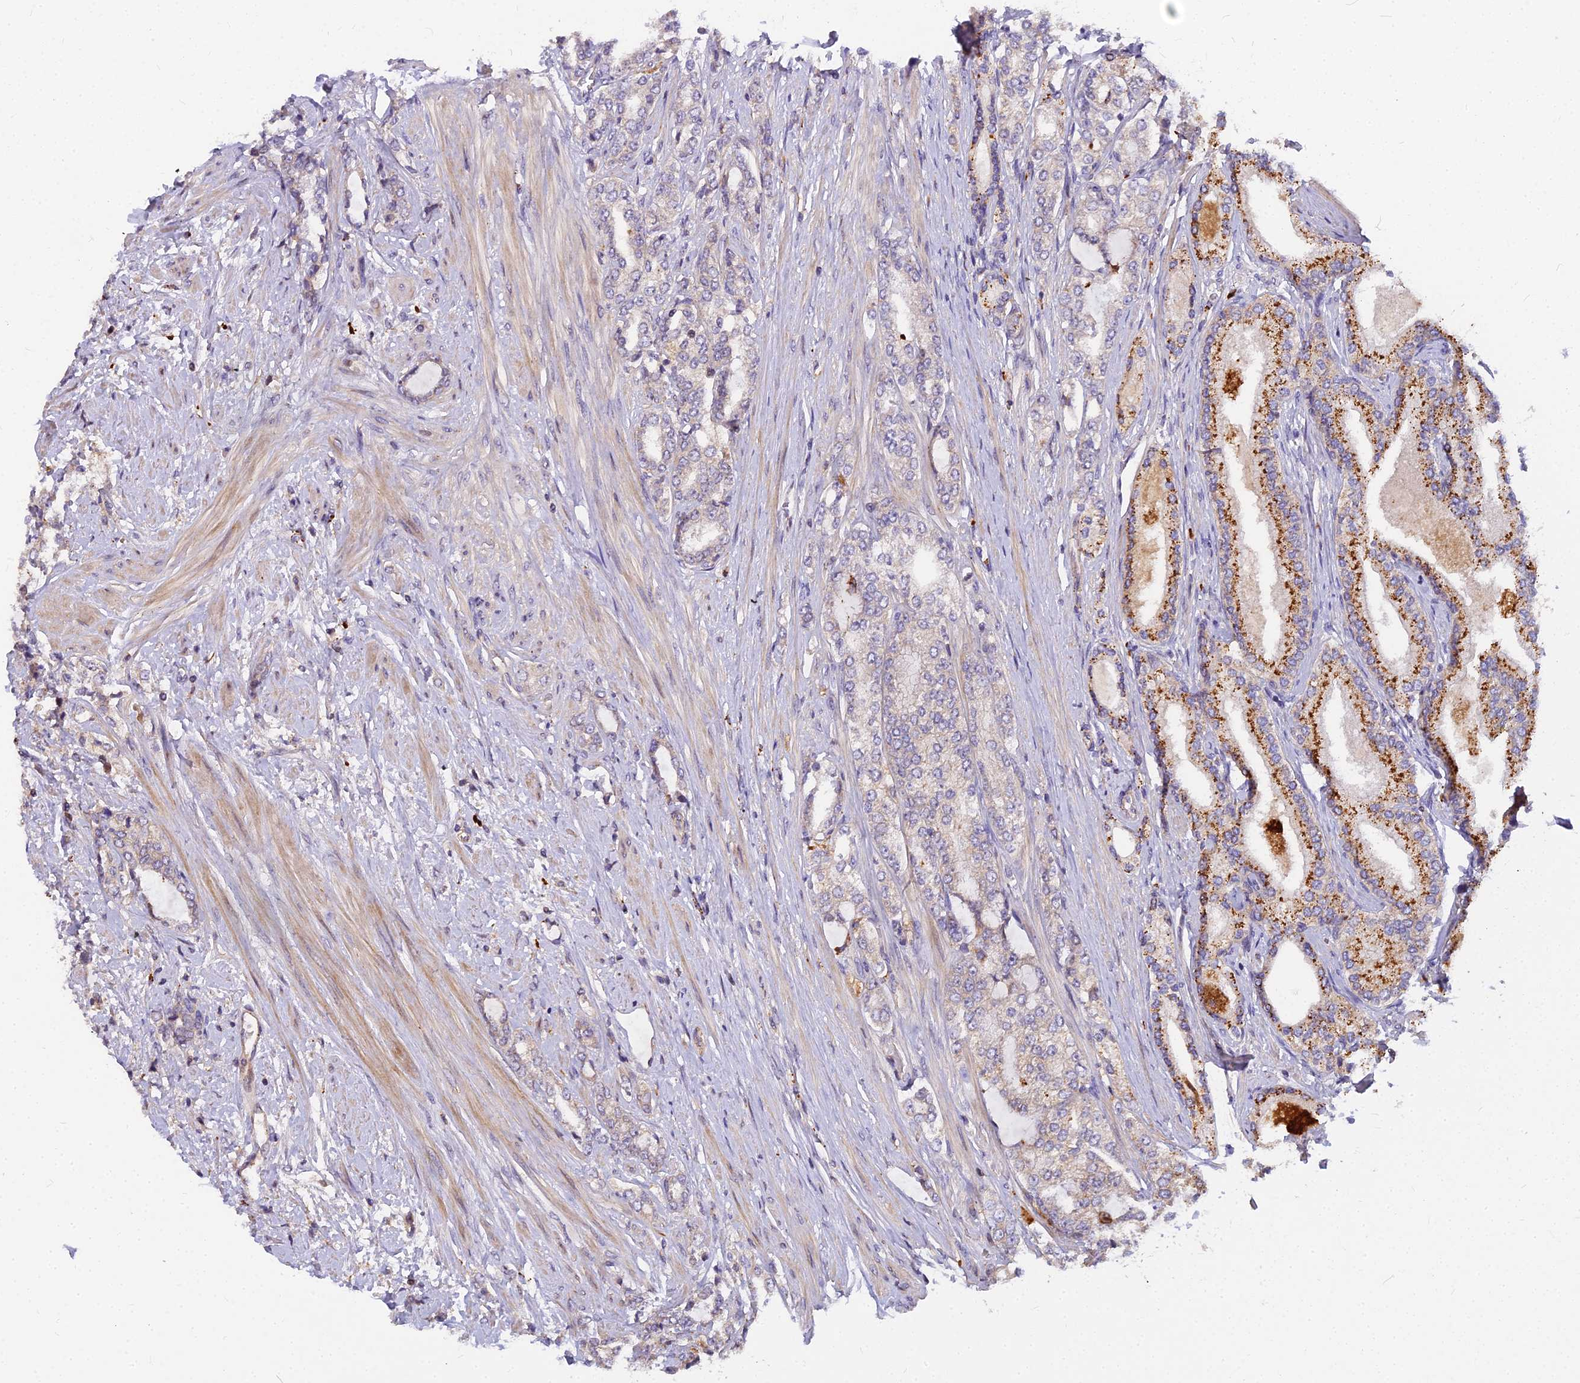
{"staining": {"intensity": "strong", "quantity": "<25%", "location": "cytoplasmic/membranous"}, "tissue": "prostate cancer", "cell_type": "Tumor cells", "image_type": "cancer", "snomed": [{"axis": "morphology", "description": "Adenocarcinoma, High grade"}, {"axis": "topography", "description": "Prostate"}], "caption": "IHC (DAB (3,3'-diaminobenzidine)) staining of prostate cancer demonstrates strong cytoplasmic/membranous protein staining in approximately <25% of tumor cells.", "gene": "GLYATL3", "patient": {"sex": "male", "age": 64}}